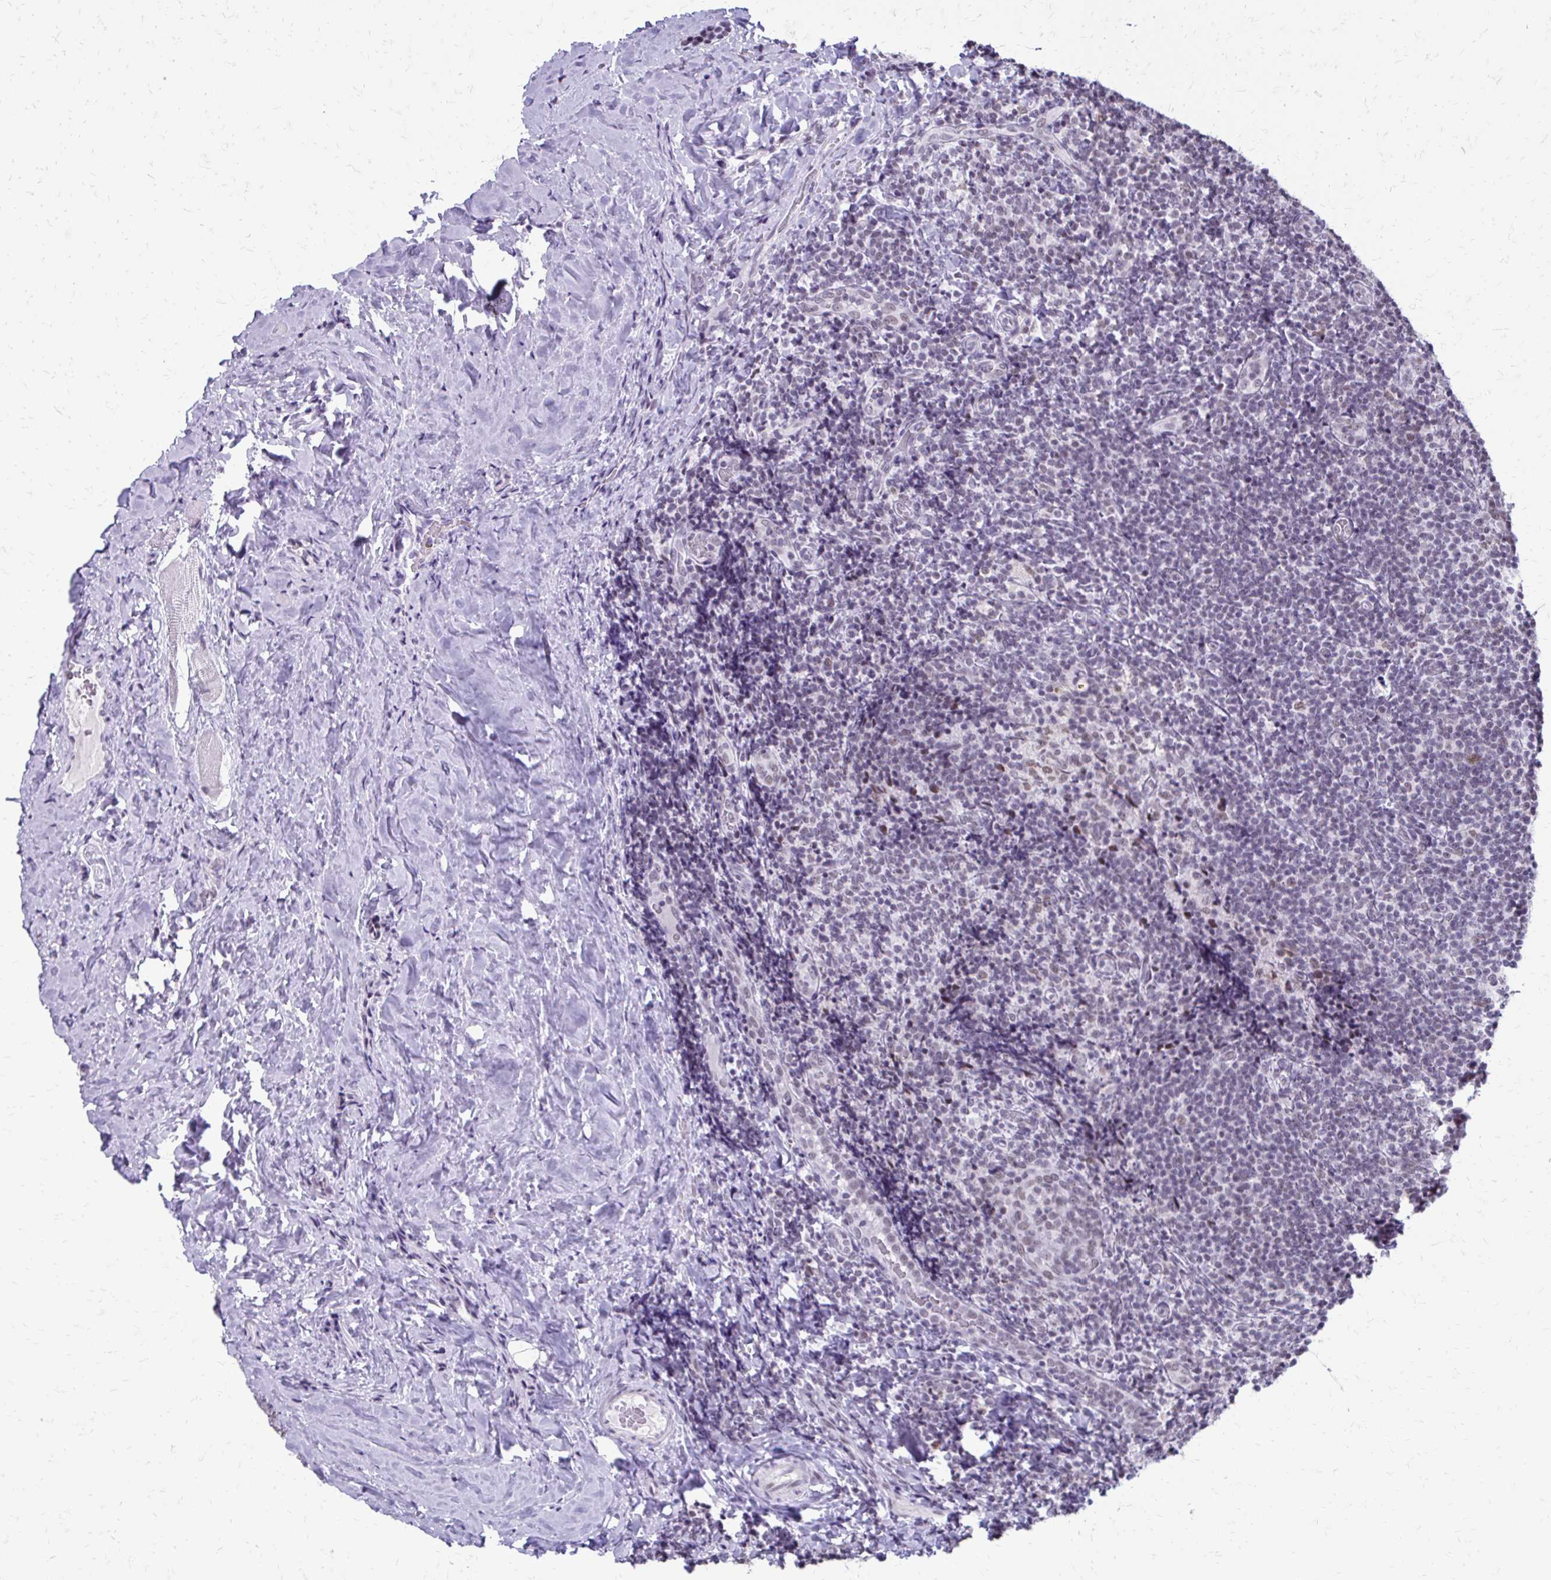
{"staining": {"intensity": "negative", "quantity": "none", "location": "none"}, "tissue": "tonsil", "cell_type": "Non-germinal center cells", "image_type": "normal", "snomed": [{"axis": "morphology", "description": "Normal tissue, NOS"}, {"axis": "topography", "description": "Tonsil"}], "caption": "Immunohistochemistry (IHC) micrograph of normal tonsil: tonsil stained with DAB demonstrates no significant protein expression in non-germinal center cells.", "gene": "SS18", "patient": {"sex": "male", "age": 17}}